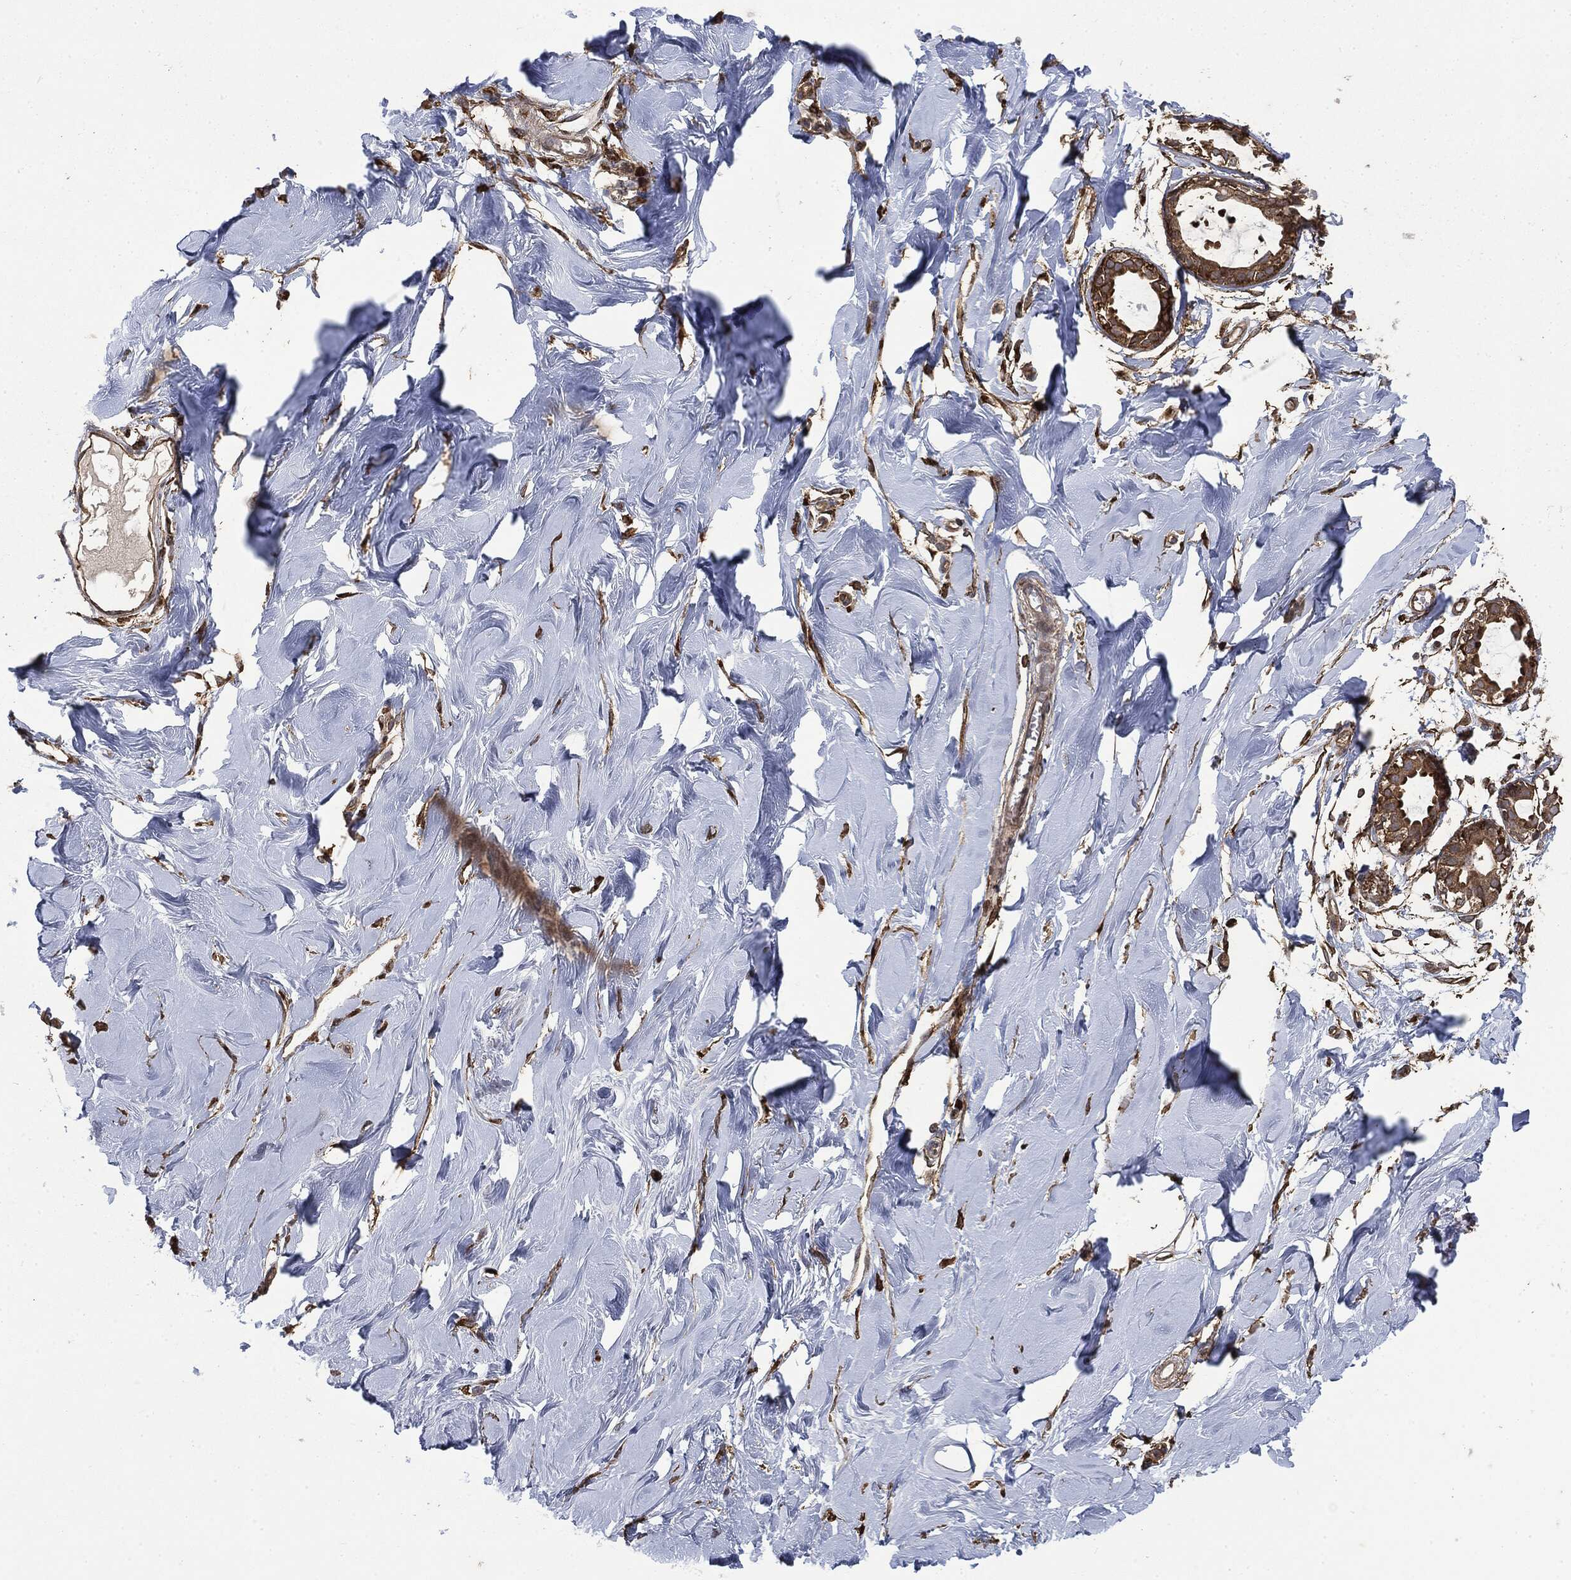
{"staining": {"intensity": "moderate", "quantity": "25%-75%", "location": "cytoplasmic/membranous"}, "tissue": "soft tissue", "cell_type": "Fibroblasts", "image_type": "normal", "snomed": [{"axis": "morphology", "description": "Normal tissue, NOS"}, {"axis": "topography", "description": "Breast"}], "caption": "An IHC image of benign tissue is shown. Protein staining in brown highlights moderate cytoplasmic/membranous positivity in soft tissue within fibroblasts.", "gene": "SNX5", "patient": {"sex": "female", "age": 49}}